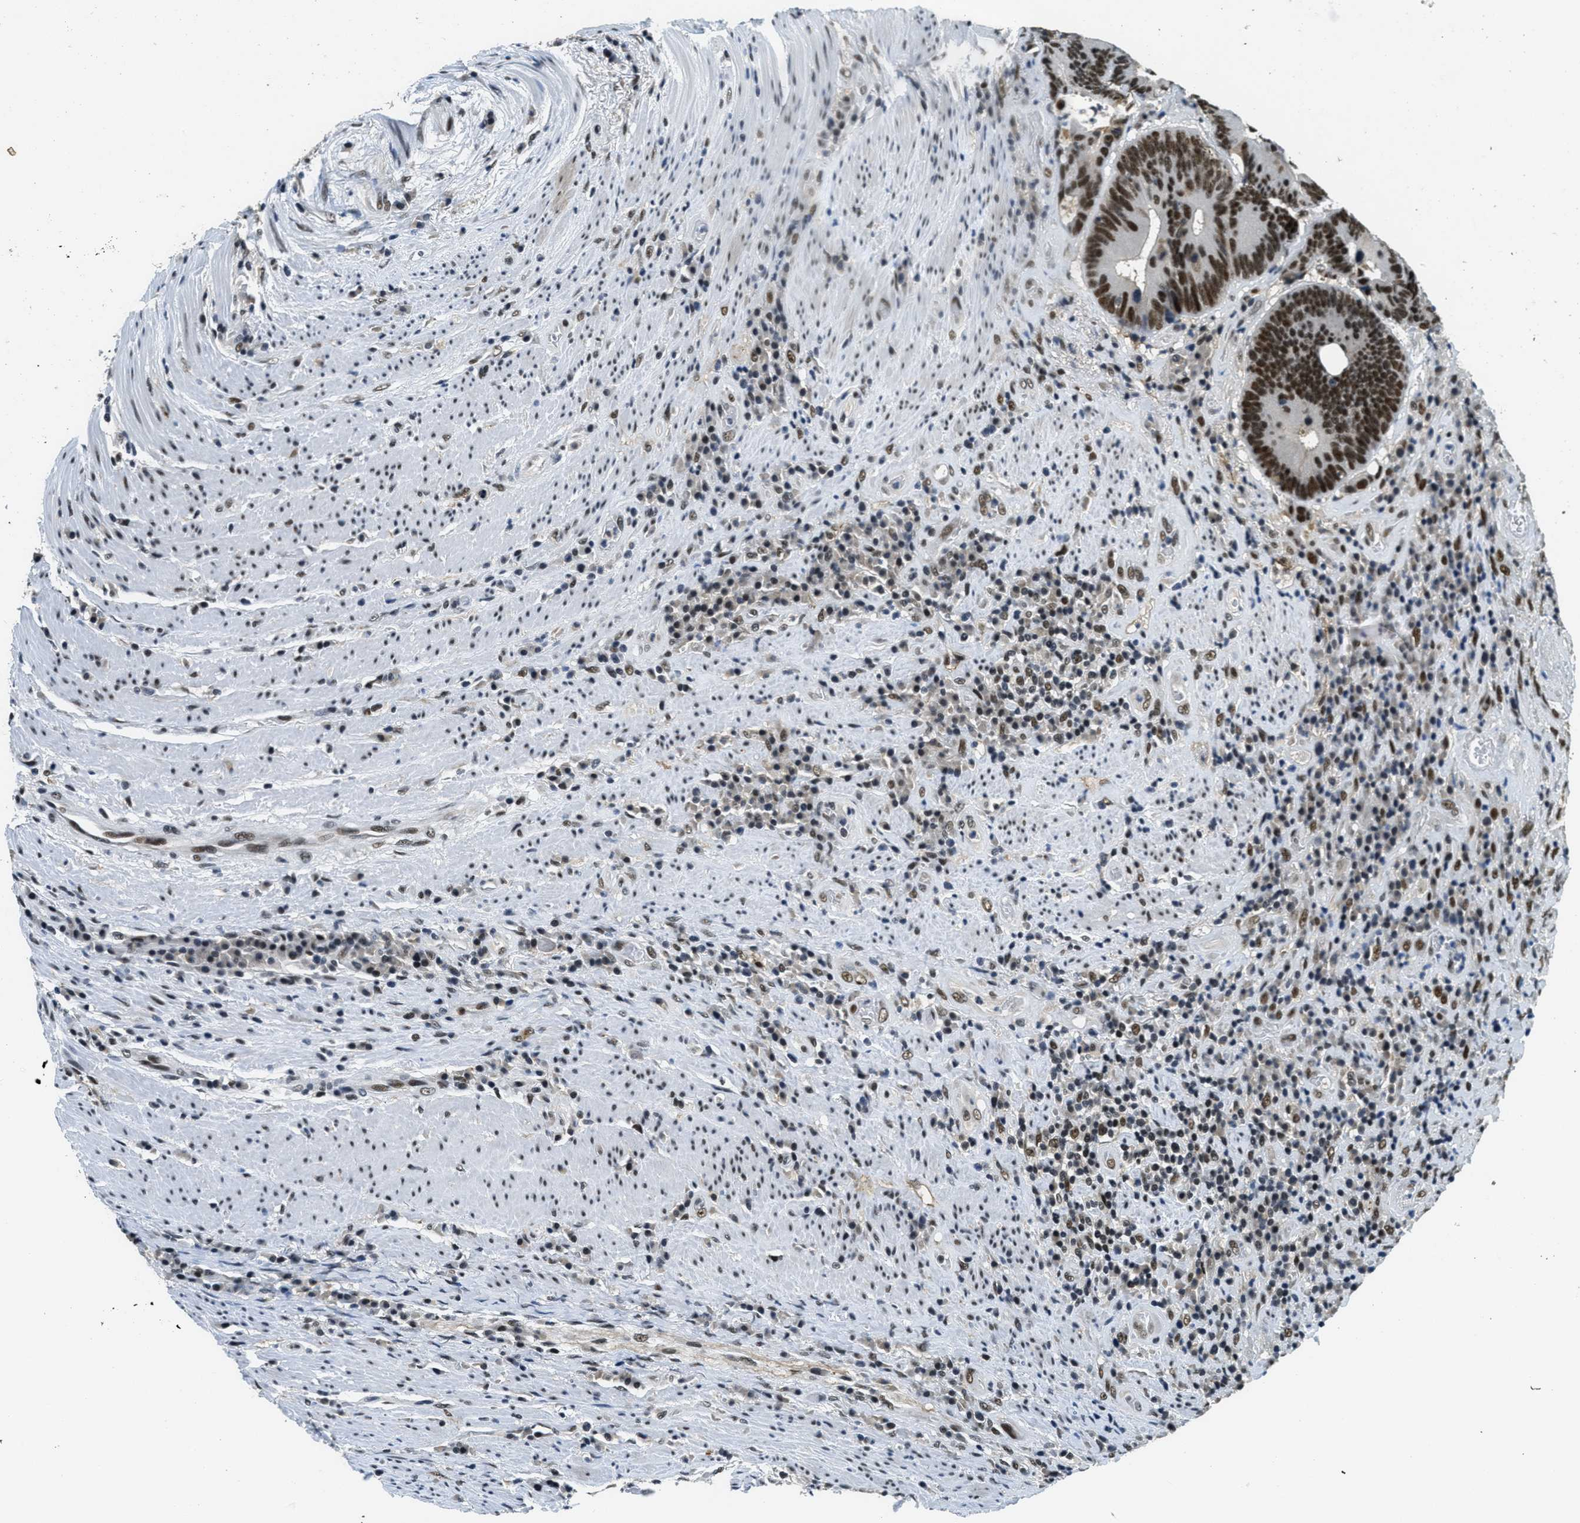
{"staining": {"intensity": "strong", "quantity": ">75%", "location": "nuclear"}, "tissue": "colorectal cancer", "cell_type": "Tumor cells", "image_type": "cancer", "snomed": [{"axis": "morphology", "description": "Adenocarcinoma, NOS"}, {"axis": "topography", "description": "Rectum"}], "caption": "Human colorectal cancer (adenocarcinoma) stained with a brown dye shows strong nuclear positive expression in about >75% of tumor cells.", "gene": "SSB", "patient": {"sex": "female", "age": 89}}